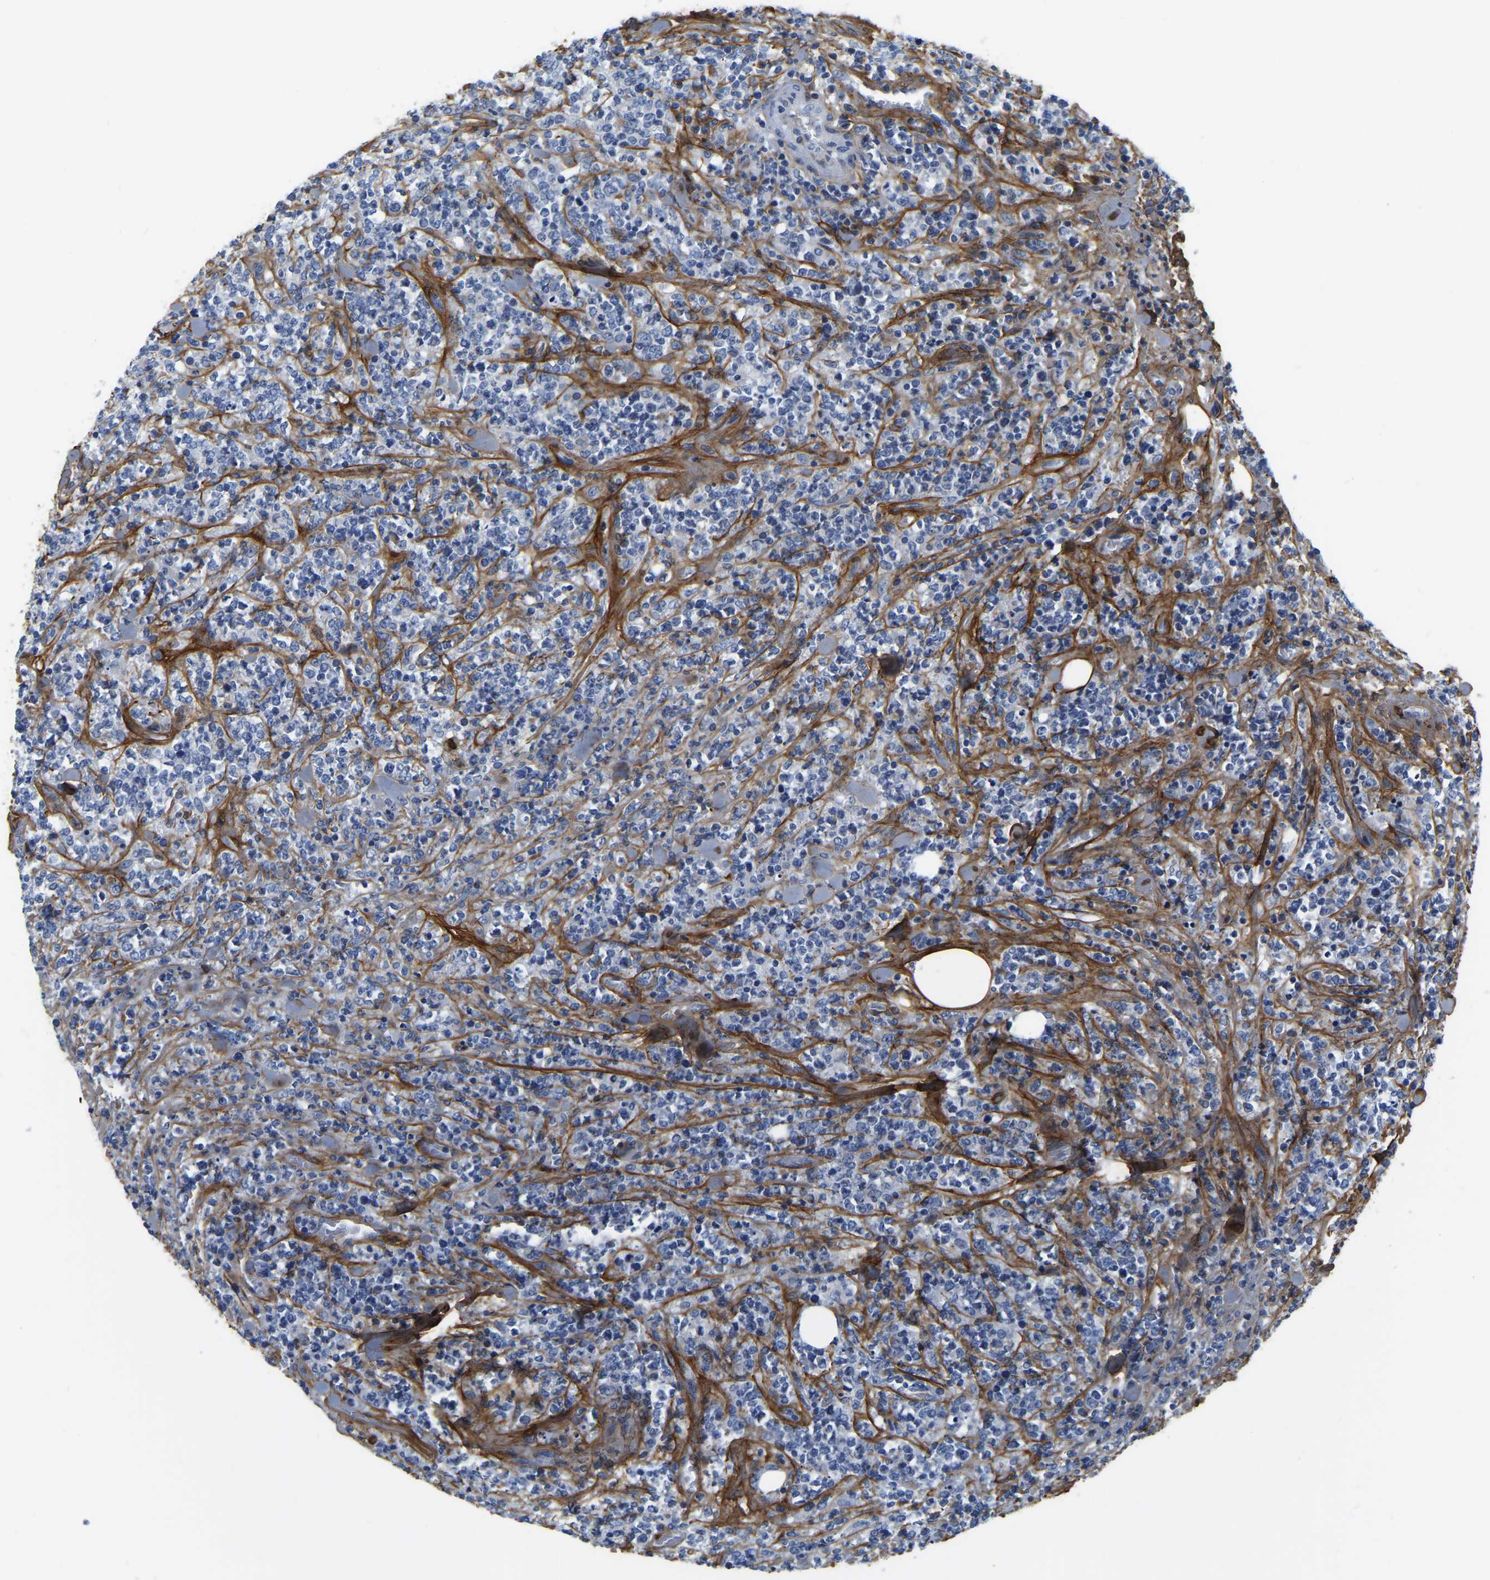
{"staining": {"intensity": "negative", "quantity": "none", "location": "none"}, "tissue": "lymphoma", "cell_type": "Tumor cells", "image_type": "cancer", "snomed": [{"axis": "morphology", "description": "Malignant lymphoma, non-Hodgkin's type, High grade"}, {"axis": "topography", "description": "Soft tissue"}], "caption": "A photomicrograph of lymphoma stained for a protein shows no brown staining in tumor cells.", "gene": "COL6A1", "patient": {"sex": "male", "age": 18}}